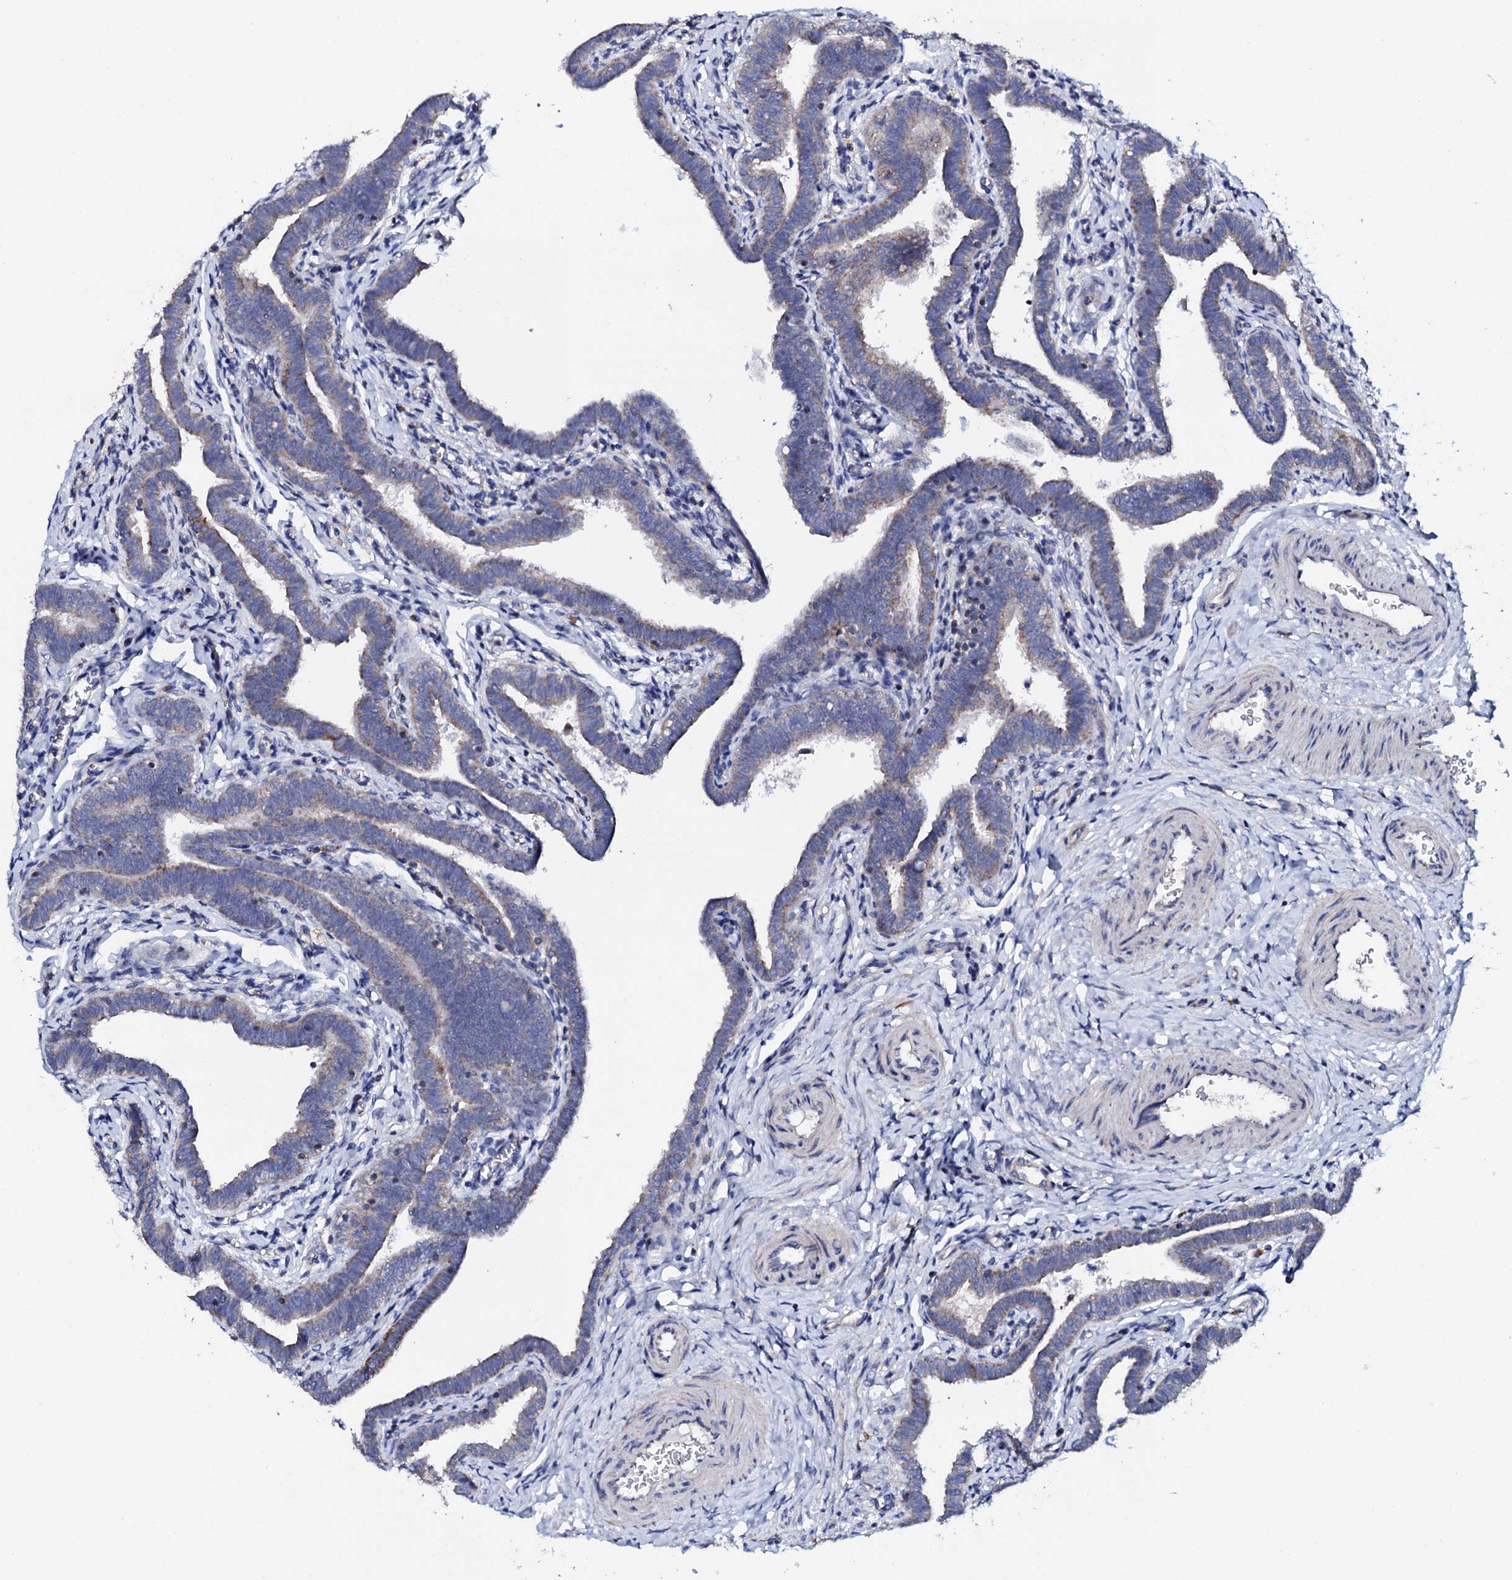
{"staining": {"intensity": "moderate", "quantity": "<25%", "location": "cytoplasmic/membranous"}, "tissue": "fallopian tube", "cell_type": "Glandular cells", "image_type": "normal", "snomed": [{"axis": "morphology", "description": "Normal tissue, NOS"}, {"axis": "topography", "description": "Fallopian tube"}], "caption": "A brown stain shows moderate cytoplasmic/membranous expression of a protein in glandular cells of normal human fallopian tube.", "gene": "TCAF2C", "patient": {"sex": "female", "age": 36}}